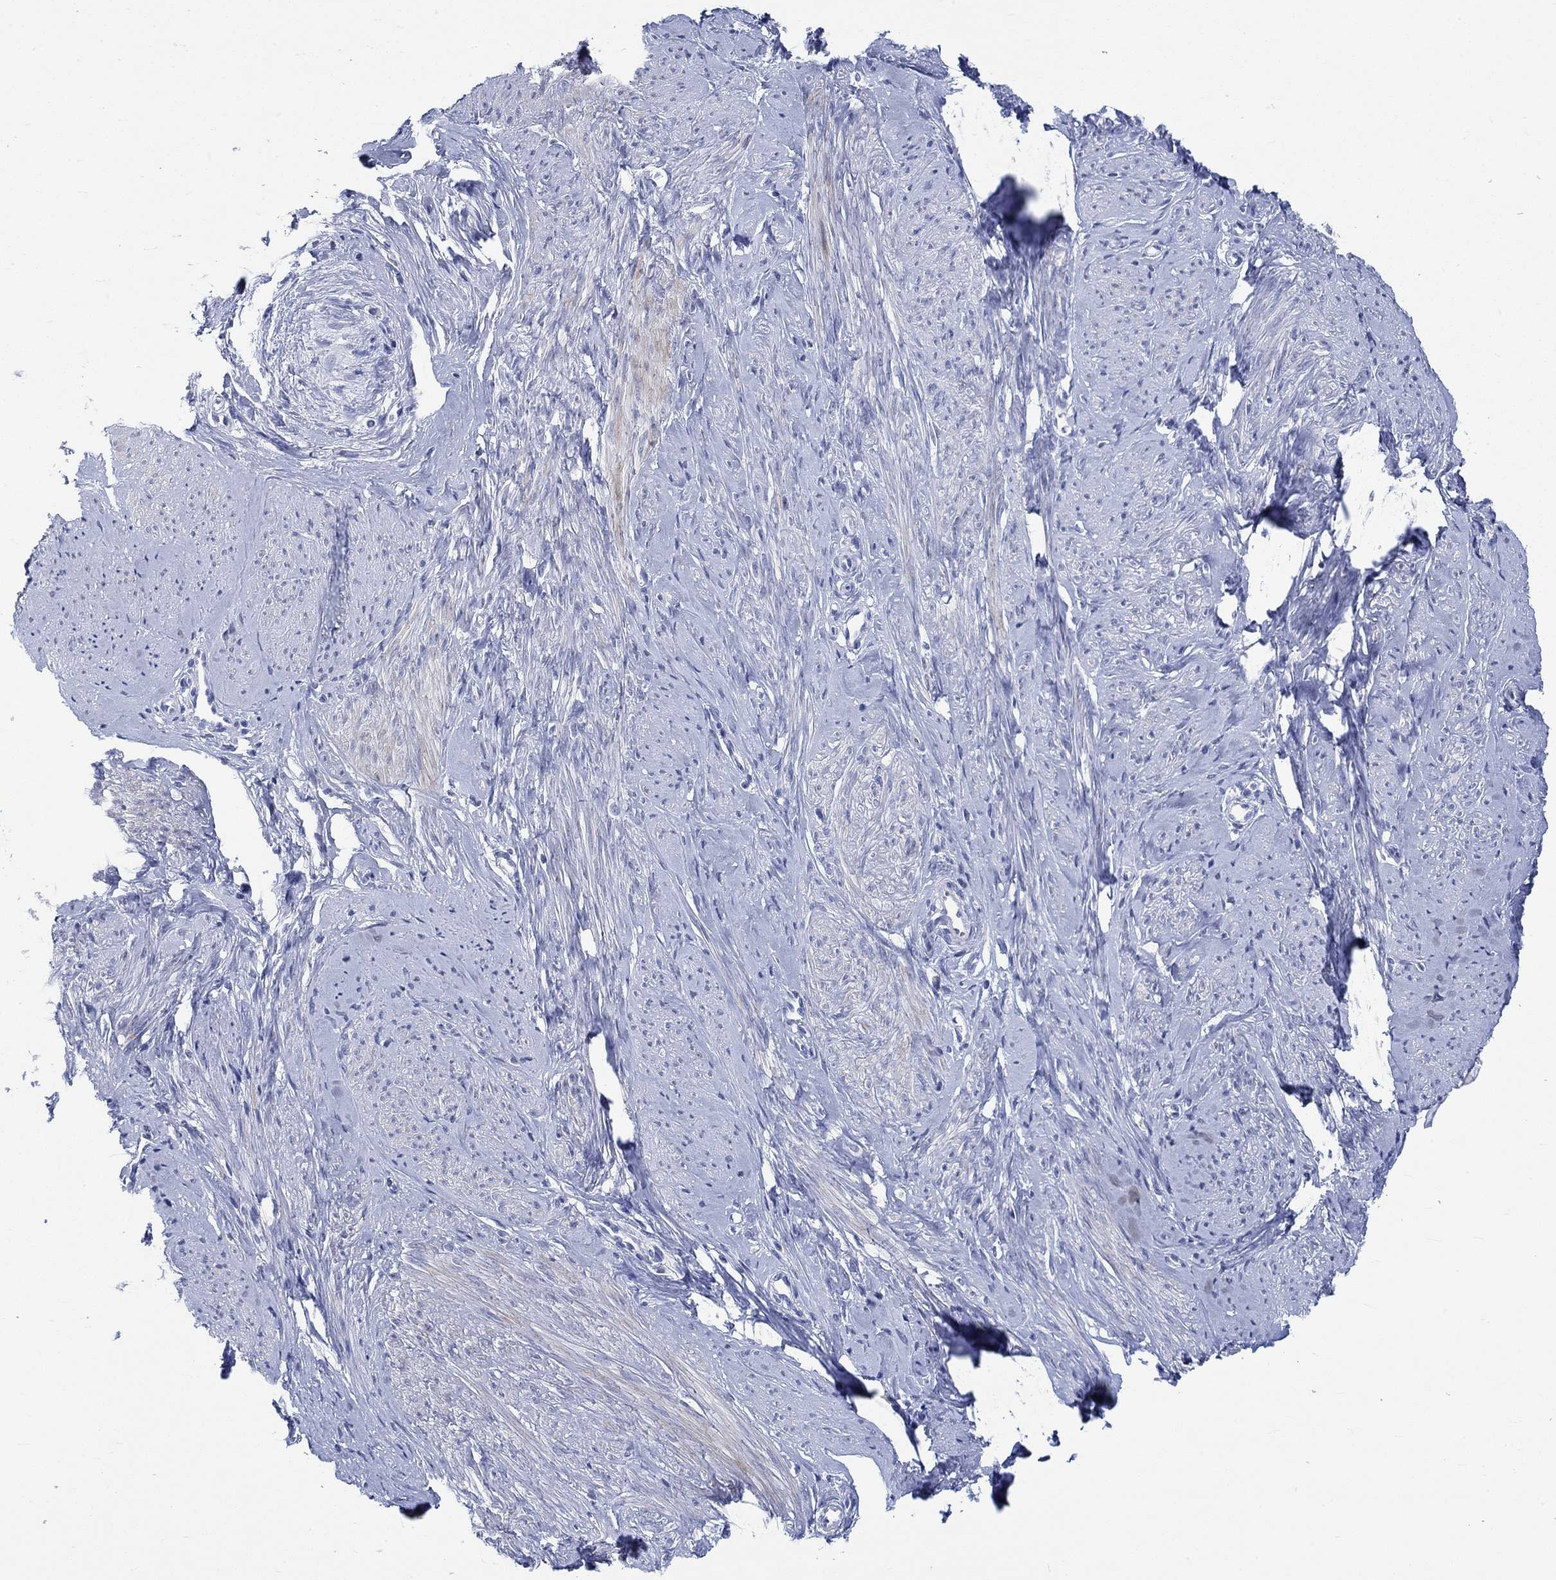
{"staining": {"intensity": "negative", "quantity": "none", "location": "none"}, "tissue": "smooth muscle", "cell_type": "Smooth muscle cells", "image_type": "normal", "snomed": [{"axis": "morphology", "description": "Normal tissue, NOS"}, {"axis": "topography", "description": "Smooth muscle"}], "caption": "An image of human smooth muscle is negative for staining in smooth muscle cells. Brightfield microscopy of immunohistochemistry stained with DAB (brown) and hematoxylin (blue), captured at high magnification.", "gene": "C4orf47", "patient": {"sex": "female", "age": 48}}